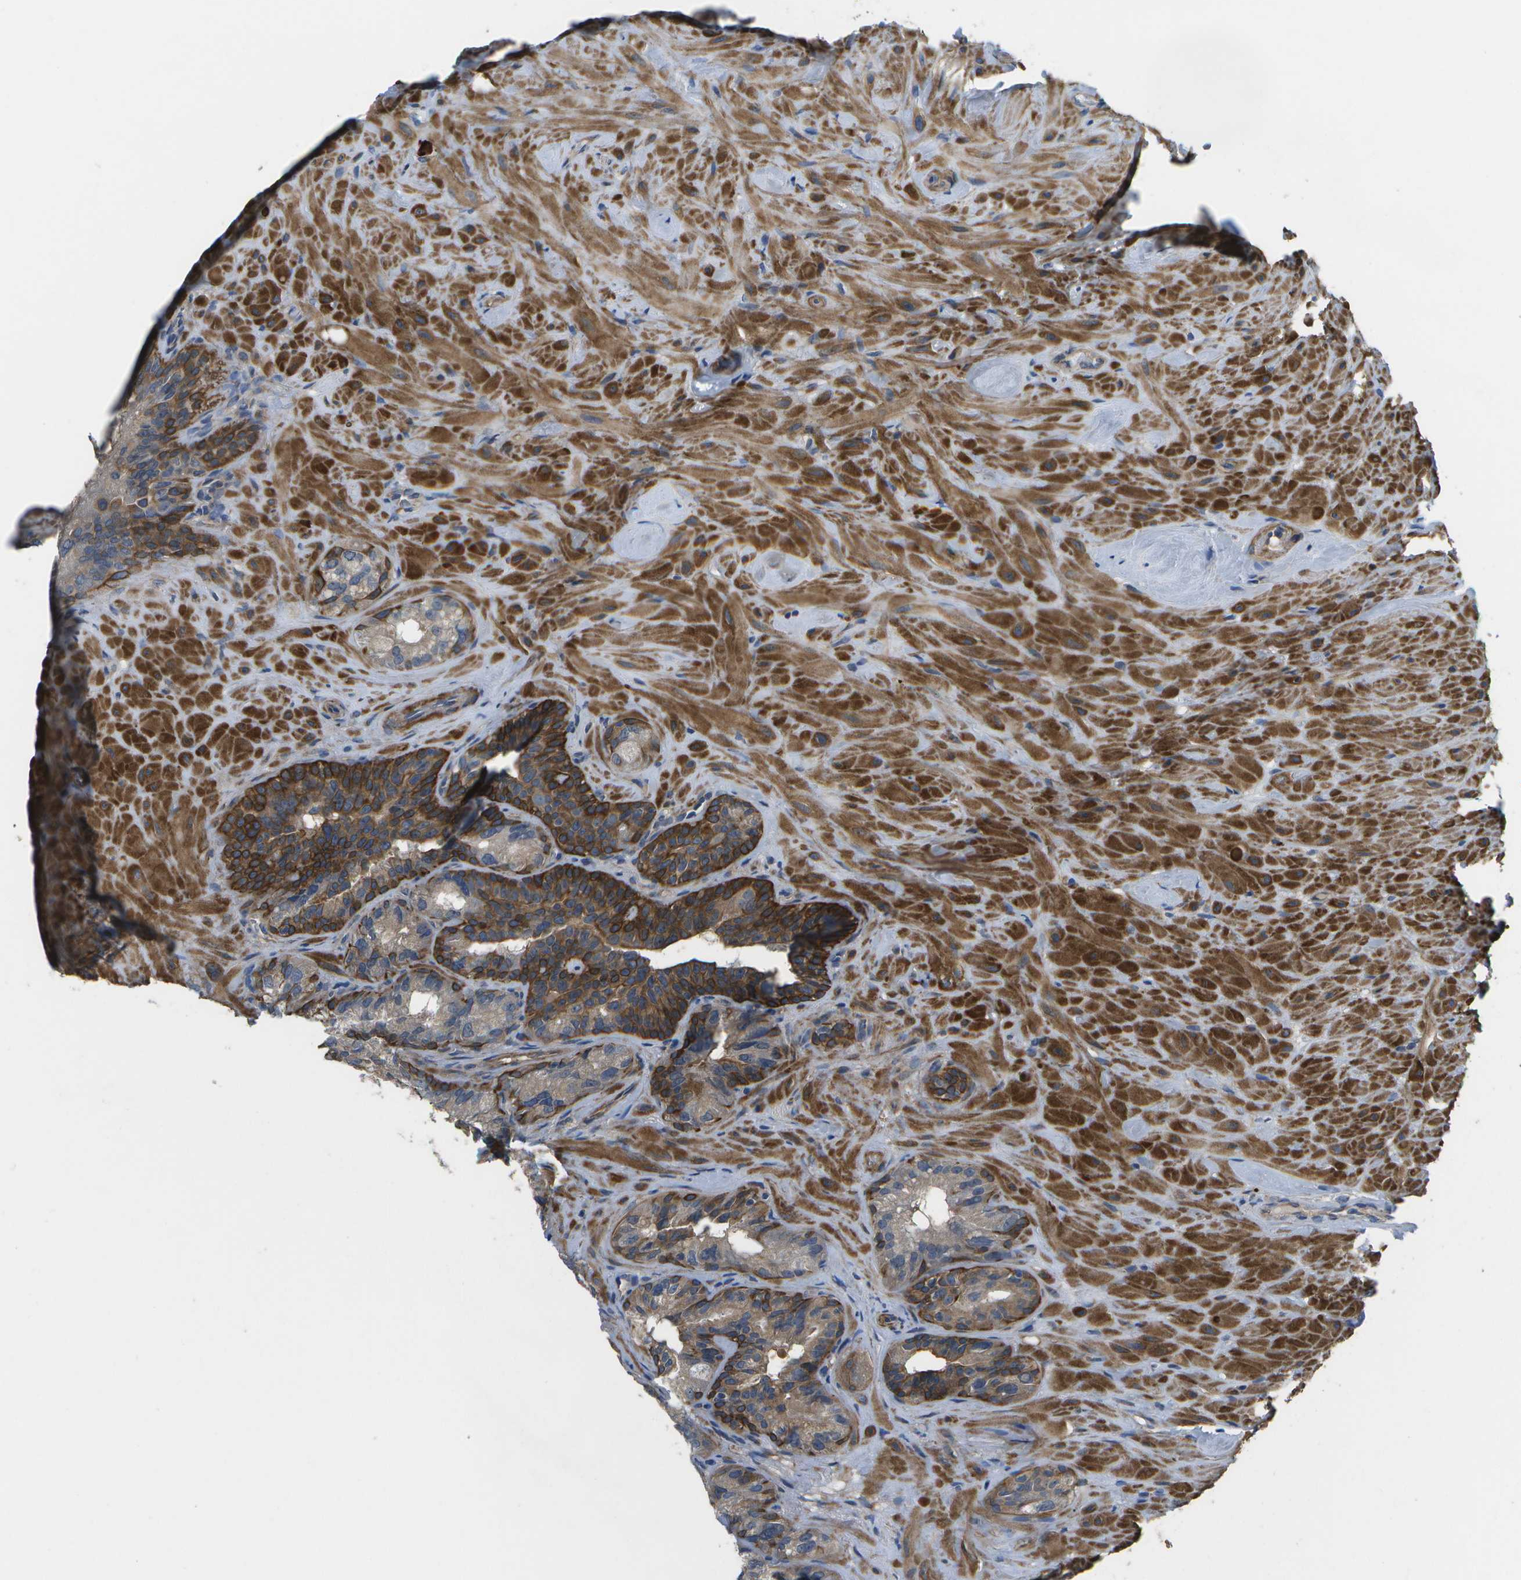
{"staining": {"intensity": "moderate", "quantity": "25%-75%", "location": "cytoplasmic/membranous"}, "tissue": "seminal vesicle", "cell_type": "Glandular cells", "image_type": "normal", "snomed": [{"axis": "morphology", "description": "Normal tissue, NOS"}, {"axis": "topography", "description": "Seminal veicle"}], "caption": "Immunohistochemistry of normal seminal vesicle displays medium levels of moderate cytoplasmic/membranous positivity in approximately 25%-75% of glandular cells.", "gene": "P3H1", "patient": {"sex": "male", "age": 68}}